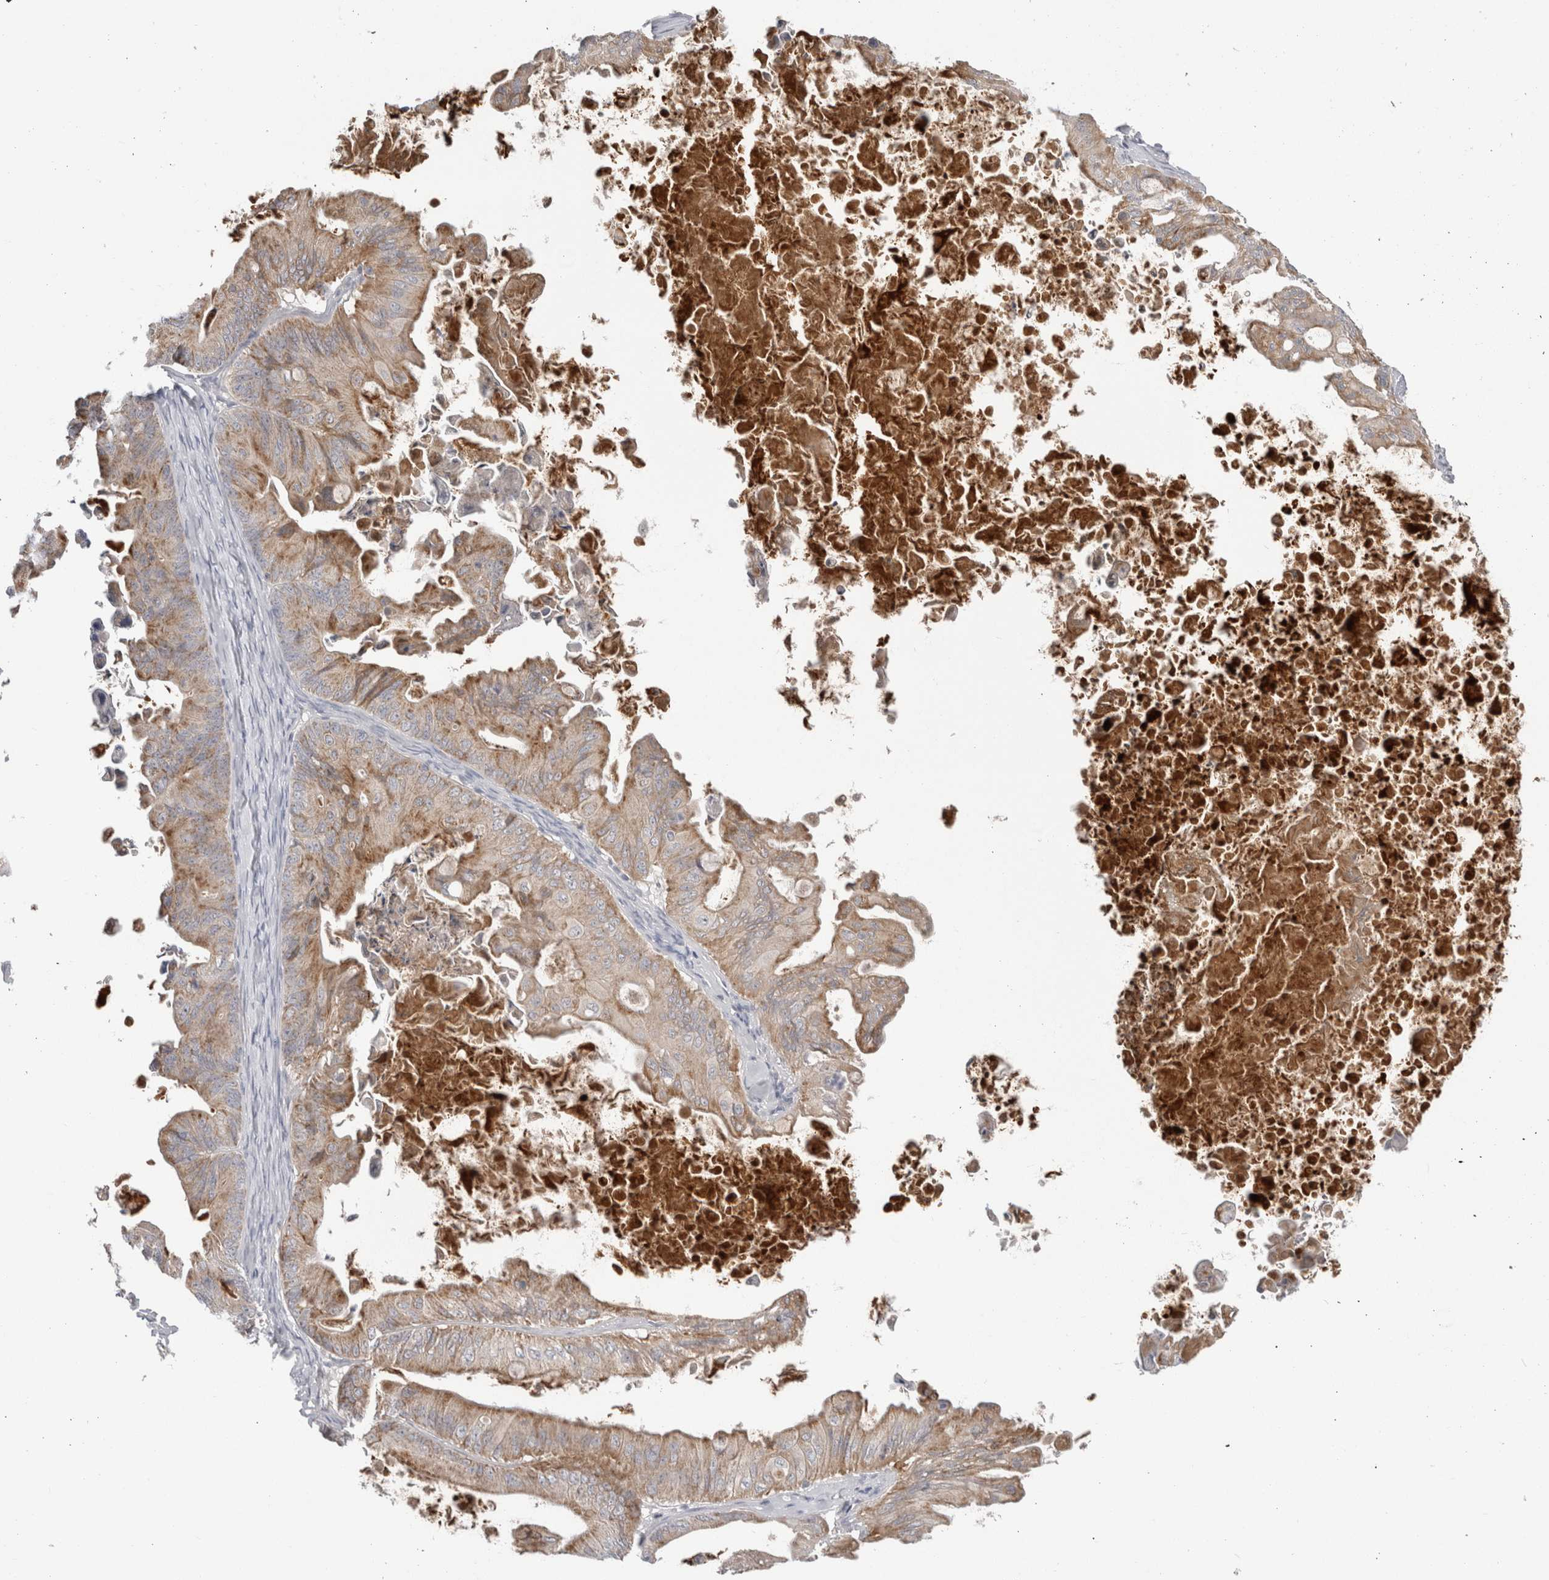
{"staining": {"intensity": "moderate", "quantity": "25%-75%", "location": "cytoplasmic/membranous"}, "tissue": "ovarian cancer", "cell_type": "Tumor cells", "image_type": "cancer", "snomed": [{"axis": "morphology", "description": "Cystadenocarcinoma, mucinous, NOS"}, {"axis": "topography", "description": "Ovary"}], "caption": "Ovarian cancer (mucinous cystadenocarcinoma) stained with a brown dye demonstrates moderate cytoplasmic/membranous positive expression in approximately 25%-75% of tumor cells.", "gene": "FAHD1", "patient": {"sex": "female", "age": 37}}